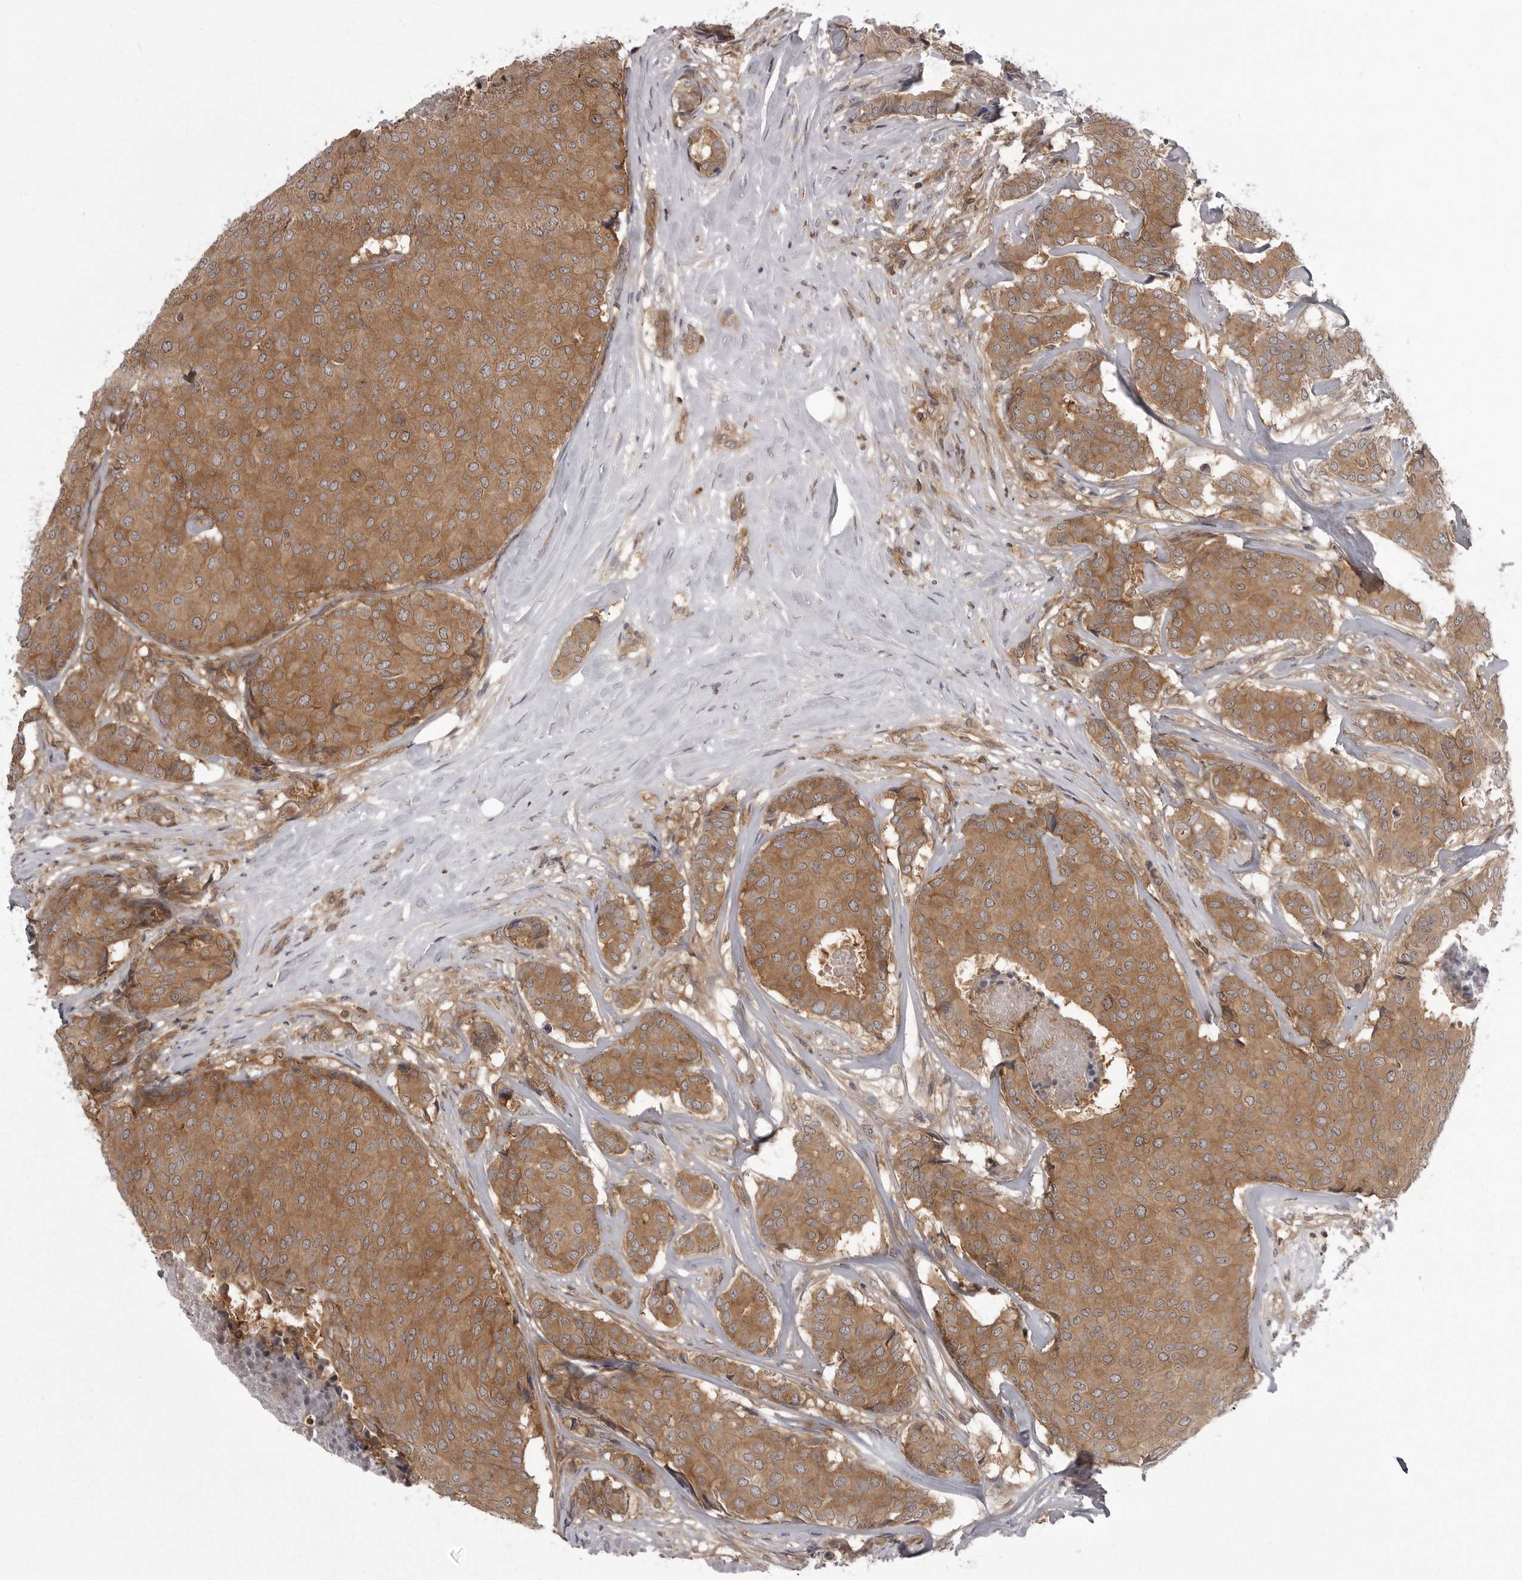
{"staining": {"intensity": "moderate", "quantity": ">75%", "location": "cytoplasmic/membranous"}, "tissue": "breast cancer", "cell_type": "Tumor cells", "image_type": "cancer", "snomed": [{"axis": "morphology", "description": "Duct carcinoma"}, {"axis": "topography", "description": "Breast"}], "caption": "About >75% of tumor cells in breast cancer reveal moderate cytoplasmic/membranous protein positivity as visualized by brown immunohistochemical staining.", "gene": "STK24", "patient": {"sex": "female", "age": 75}}